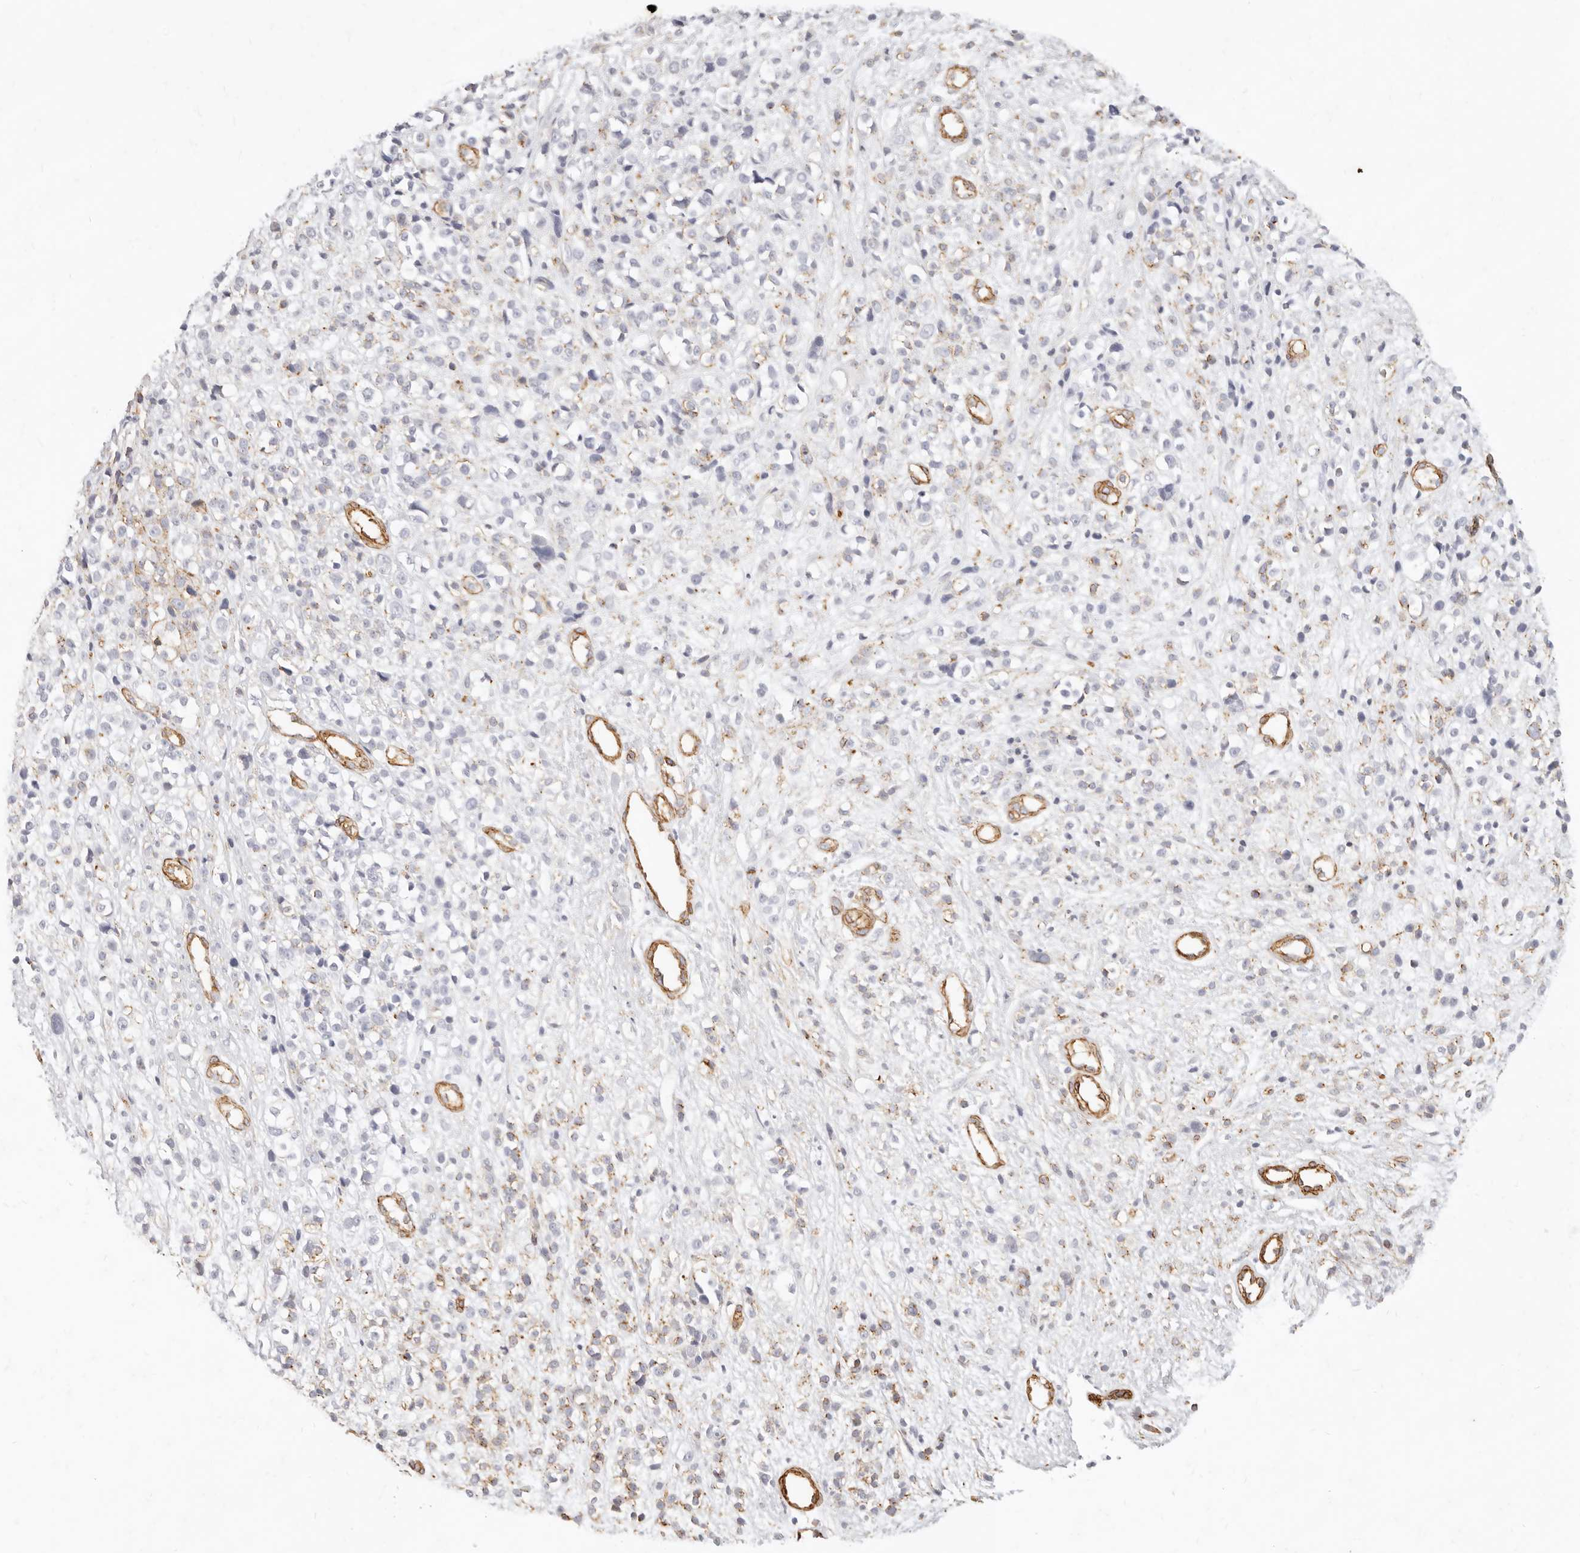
{"staining": {"intensity": "weak", "quantity": "<25%", "location": "cytoplasmic/membranous"}, "tissue": "melanoma", "cell_type": "Tumor cells", "image_type": "cancer", "snomed": [{"axis": "morphology", "description": "Malignant melanoma, NOS"}, {"axis": "topography", "description": "Skin"}], "caption": "Immunohistochemistry (IHC) micrograph of neoplastic tissue: human malignant melanoma stained with DAB (3,3'-diaminobenzidine) displays no significant protein staining in tumor cells. (Brightfield microscopy of DAB IHC at high magnification).", "gene": "NUS1", "patient": {"sex": "female", "age": 55}}